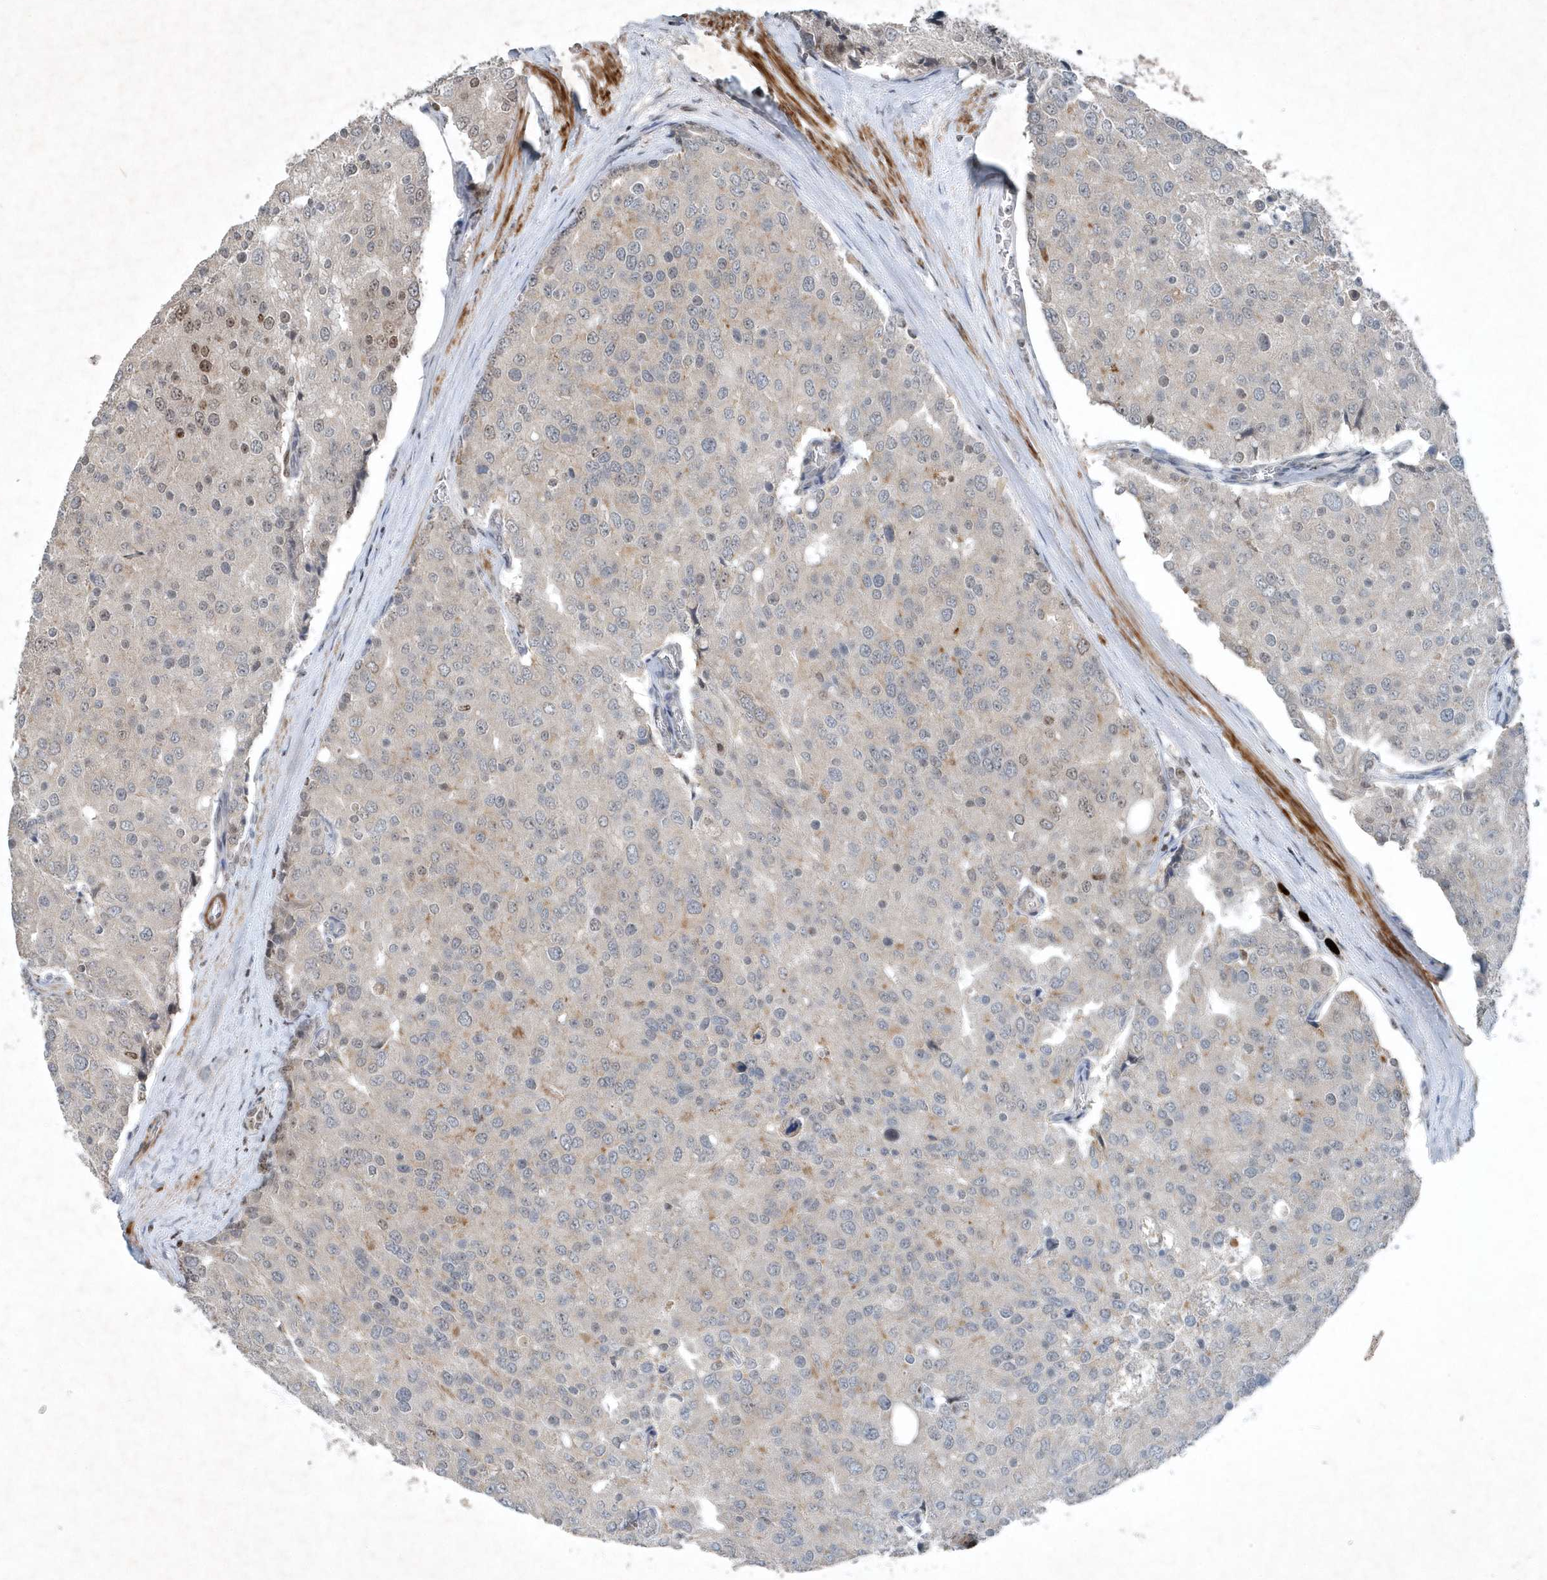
{"staining": {"intensity": "moderate", "quantity": "<25%", "location": "nuclear"}, "tissue": "prostate cancer", "cell_type": "Tumor cells", "image_type": "cancer", "snomed": [{"axis": "morphology", "description": "Adenocarcinoma, High grade"}, {"axis": "topography", "description": "Prostate"}], "caption": "High-magnification brightfield microscopy of prostate high-grade adenocarcinoma stained with DAB (3,3'-diaminobenzidine) (brown) and counterstained with hematoxylin (blue). tumor cells exhibit moderate nuclear staining is appreciated in approximately<25% of cells.", "gene": "QTRT2", "patient": {"sex": "male", "age": 50}}